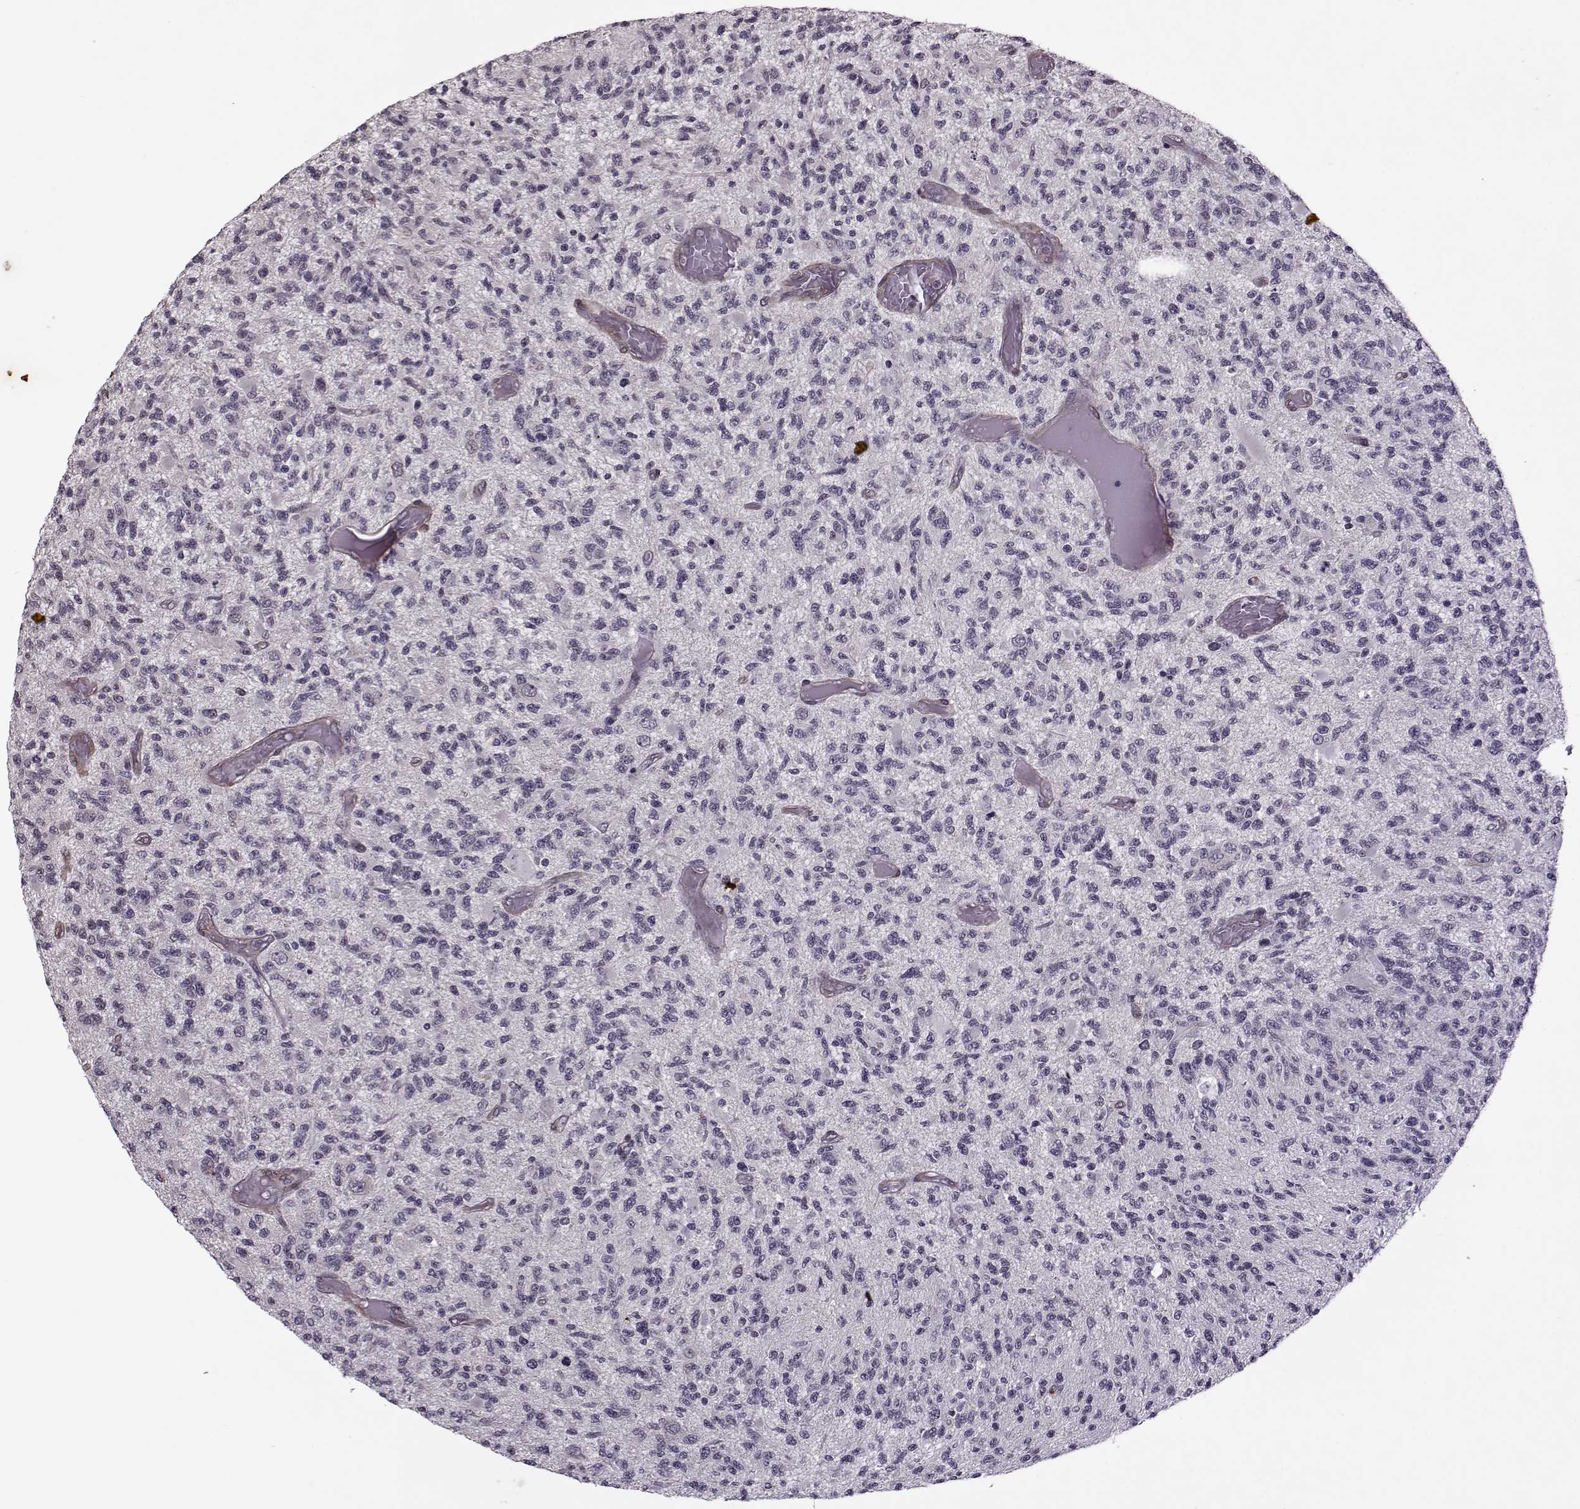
{"staining": {"intensity": "negative", "quantity": "none", "location": "none"}, "tissue": "glioma", "cell_type": "Tumor cells", "image_type": "cancer", "snomed": [{"axis": "morphology", "description": "Glioma, malignant, High grade"}, {"axis": "topography", "description": "Brain"}], "caption": "Protein analysis of malignant glioma (high-grade) demonstrates no significant positivity in tumor cells.", "gene": "KRT9", "patient": {"sex": "female", "age": 63}}